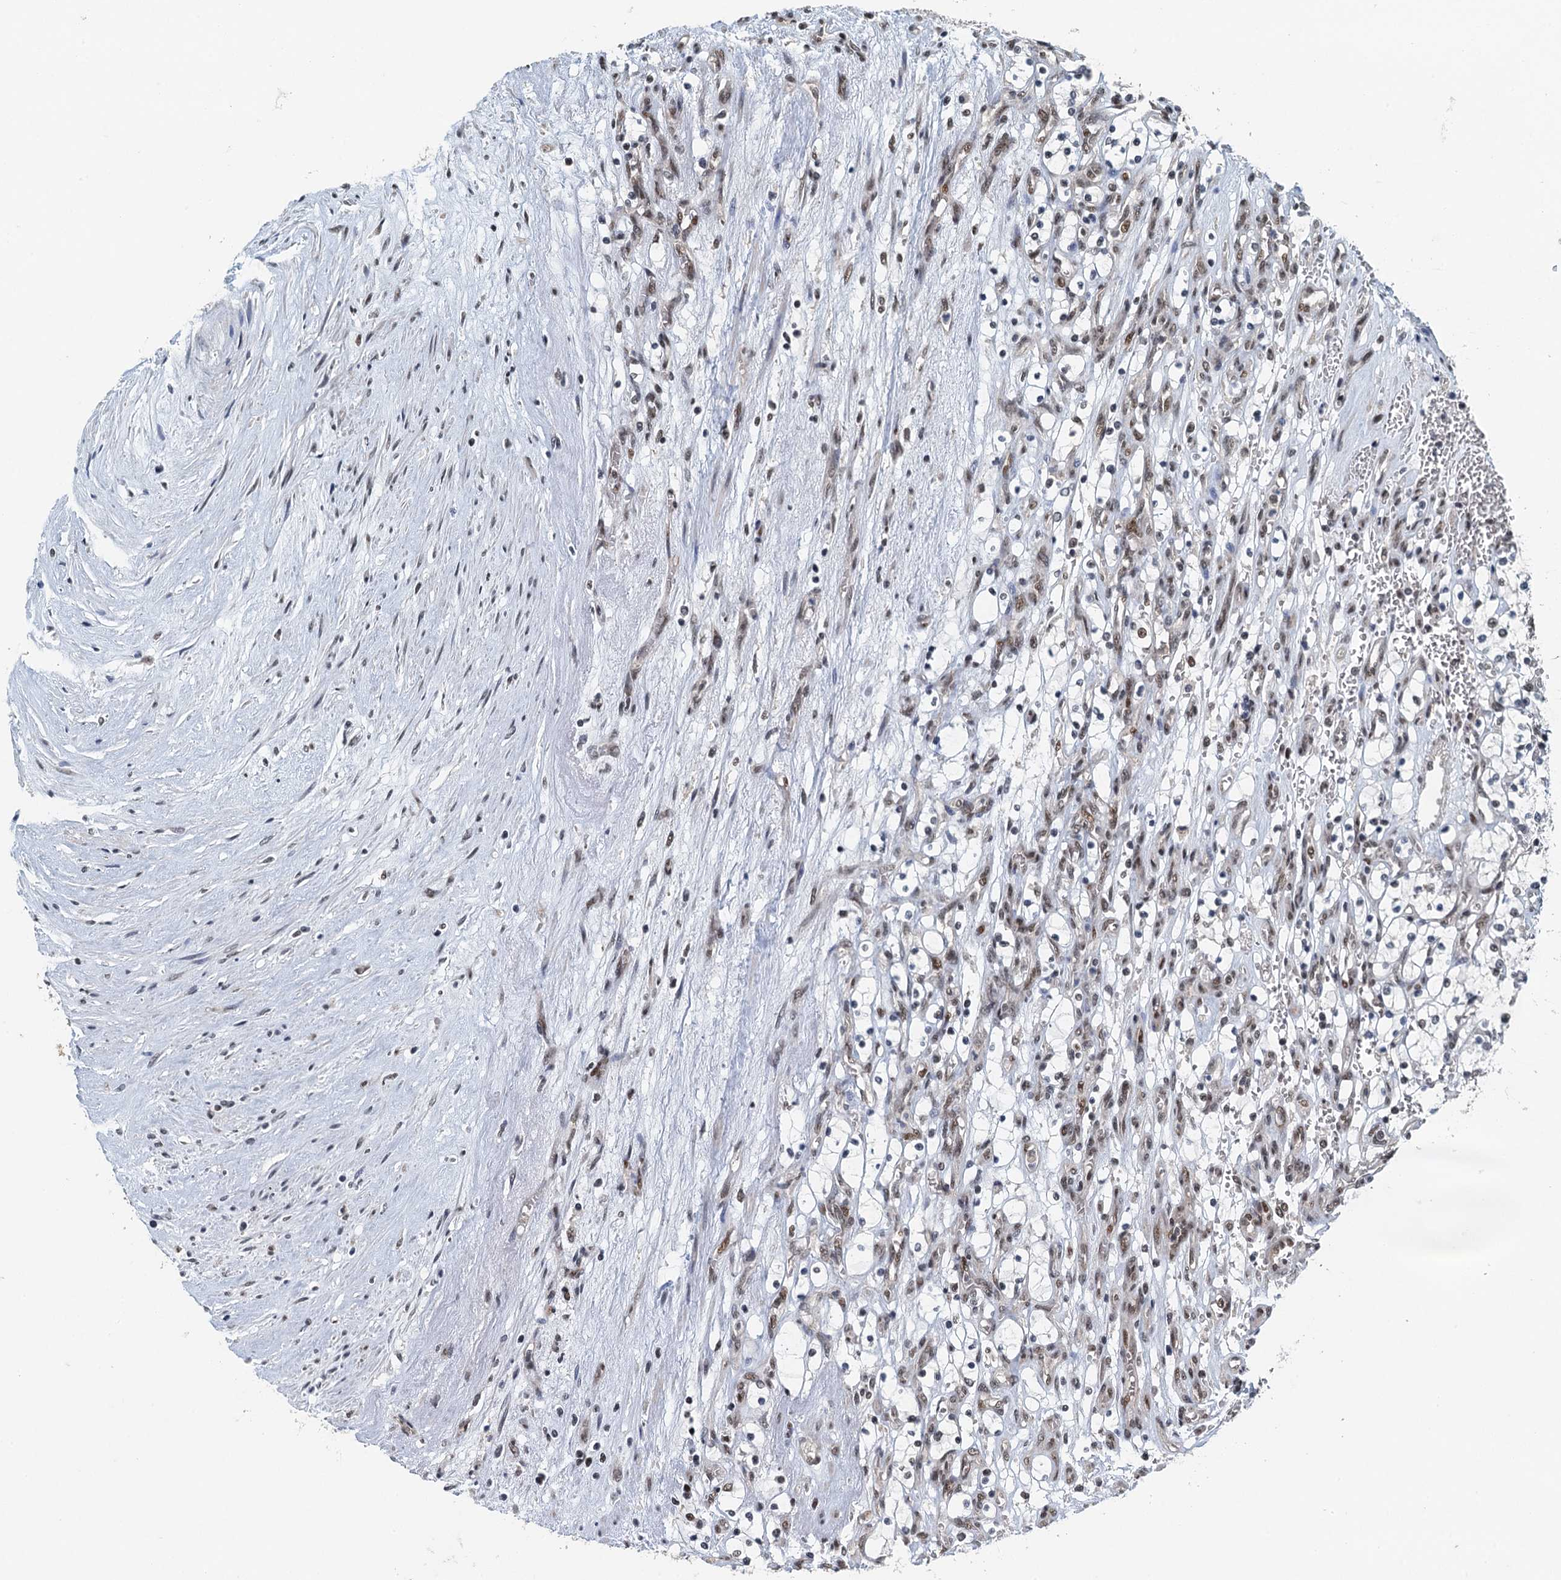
{"staining": {"intensity": "weak", "quantity": "25%-75%", "location": "nuclear"}, "tissue": "renal cancer", "cell_type": "Tumor cells", "image_type": "cancer", "snomed": [{"axis": "morphology", "description": "Adenocarcinoma, NOS"}, {"axis": "topography", "description": "Kidney"}], "caption": "IHC image of neoplastic tissue: adenocarcinoma (renal) stained using immunohistochemistry demonstrates low levels of weak protein expression localized specifically in the nuclear of tumor cells, appearing as a nuclear brown color.", "gene": "MTA3", "patient": {"sex": "female", "age": 69}}